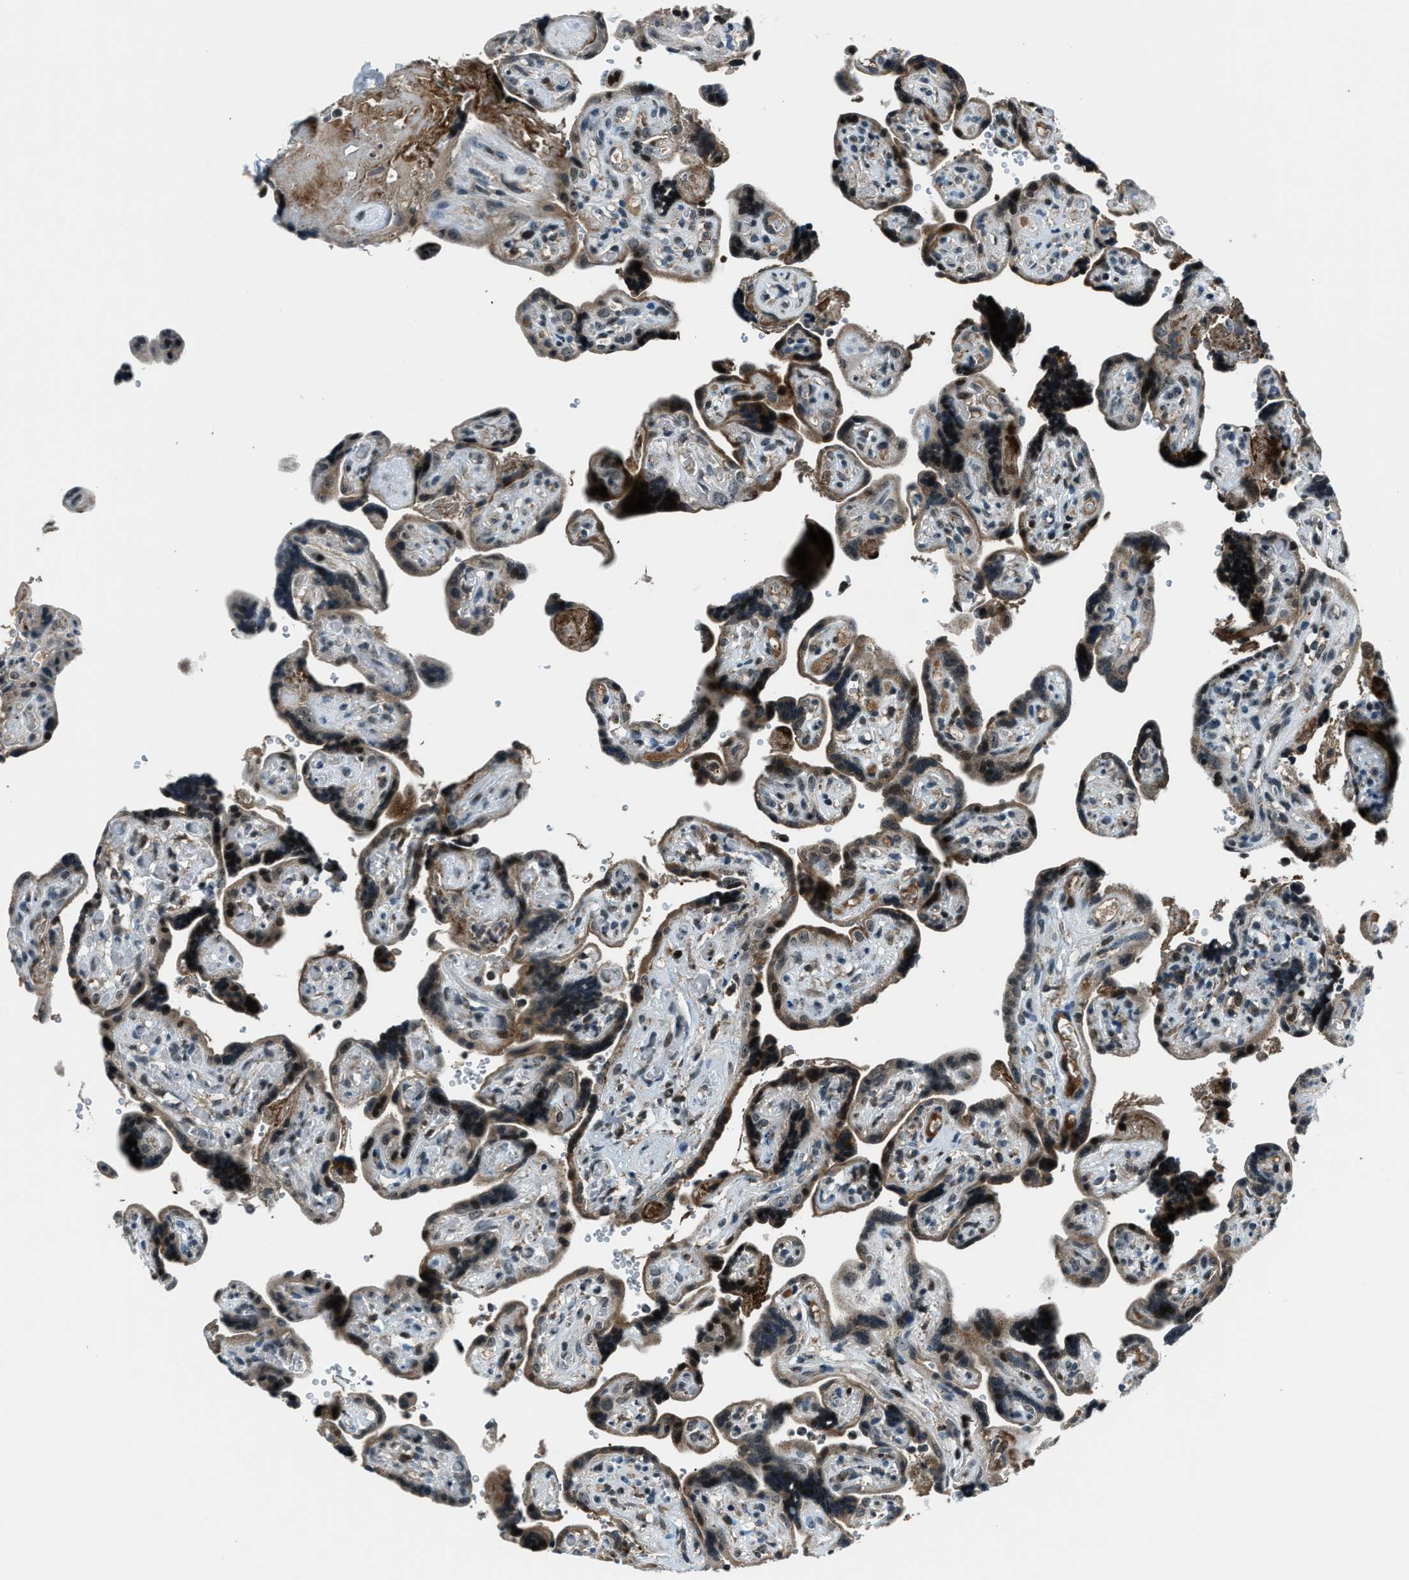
{"staining": {"intensity": "moderate", "quantity": ">75%", "location": "cytoplasmic/membranous,nuclear"}, "tissue": "placenta", "cell_type": "Decidual cells", "image_type": "normal", "snomed": [{"axis": "morphology", "description": "Normal tissue, NOS"}, {"axis": "topography", "description": "Placenta"}], "caption": "Moderate cytoplasmic/membranous,nuclear protein expression is appreciated in approximately >75% of decidual cells in placenta. (DAB (3,3'-diaminobenzidine) = brown stain, brightfield microscopy at high magnification).", "gene": "ACTL9", "patient": {"sex": "female", "age": 30}}